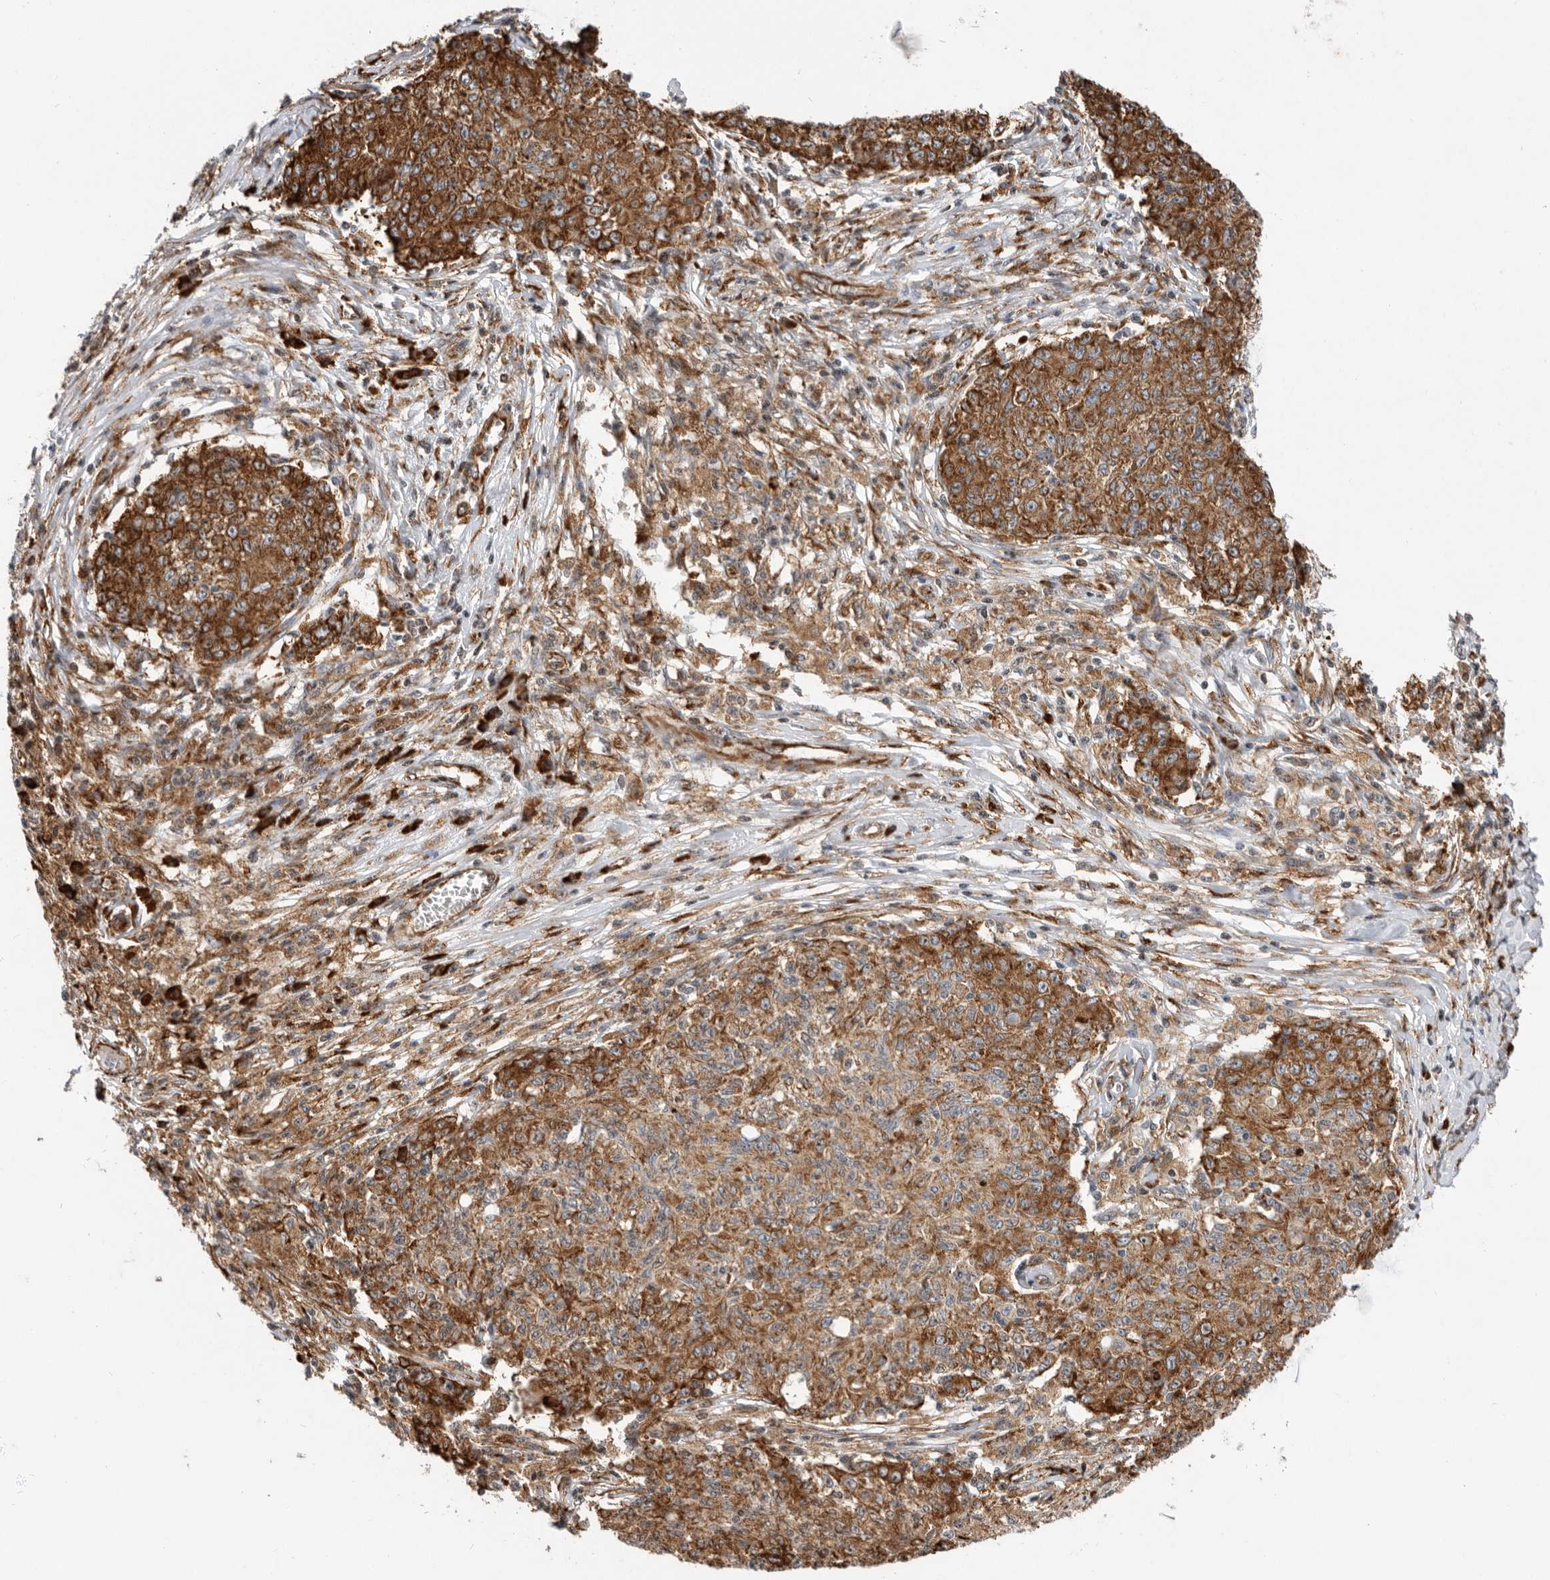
{"staining": {"intensity": "strong", "quantity": "25%-75%", "location": "cytoplasmic/membranous"}, "tissue": "ovarian cancer", "cell_type": "Tumor cells", "image_type": "cancer", "snomed": [{"axis": "morphology", "description": "Carcinoma, endometroid"}, {"axis": "topography", "description": "Ovary"}], "caption": "This photomicrograph shows immunohistochemistry staining of human endometroid carcinoma (ovarian), with high strong cytoplasmic/membranous expression in approximately 25%-75% of tumor cells.", "gene": "FZD3", "patient": {"sex": "female", "age": 42}}